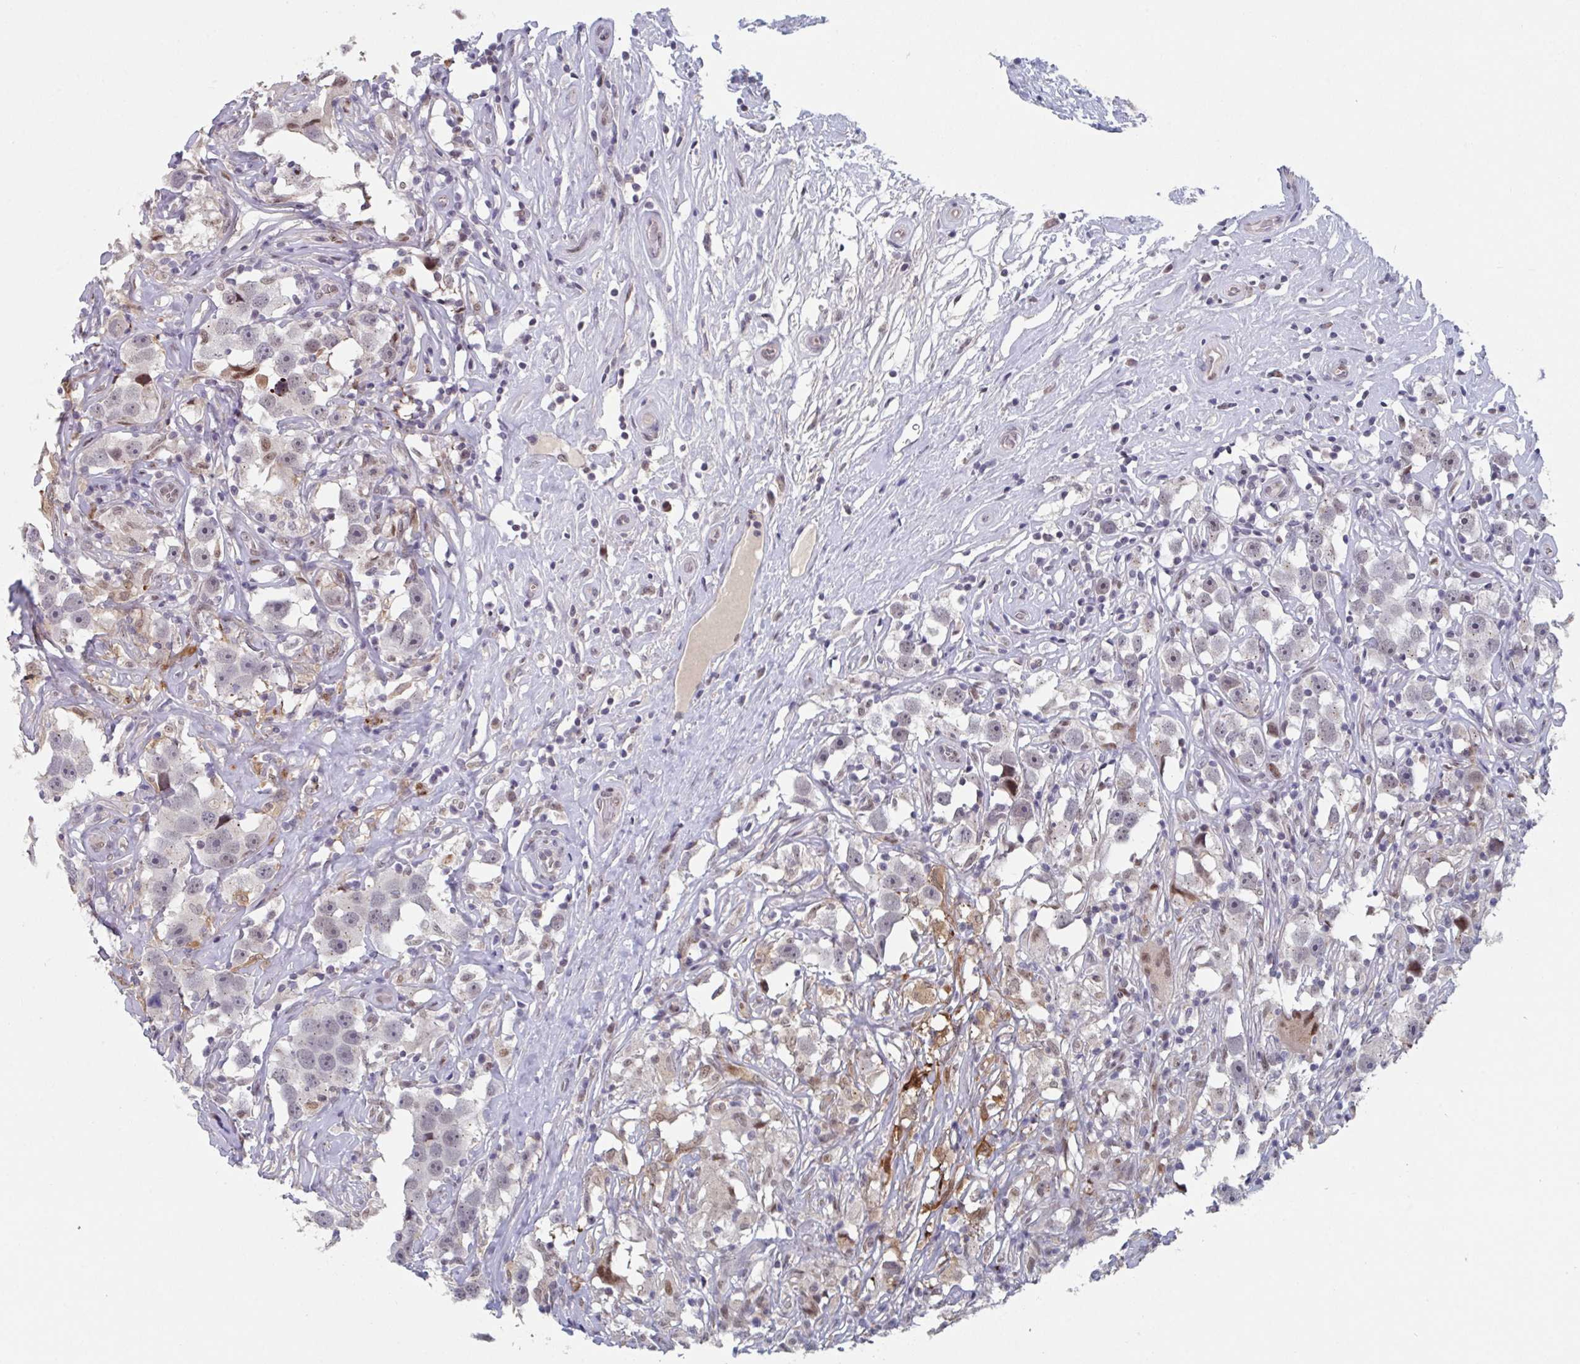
{"staining": {"intensity": "moderate", "quantity": "<25%", "location": "nuclear"}, "tissue": "testis cancer", "cell_type": "Tumor cells", "image_type": "cancer", "snomed": [{"axis": "morphology", "description": "Seminoma, NOS"}, {"axis": "topography", "description": "Testis"}], "caption": "The immunohistochemical stain labels moderate nuclear expression in tumor cells of testis cancer (seminoma) tissue. Using DAB (brown) and hematoxylin (blue) stains, captured at high magnification using brightfield microscopy.", "gene": "RNF212", "patient": {"sex": "male", "age": 49}}